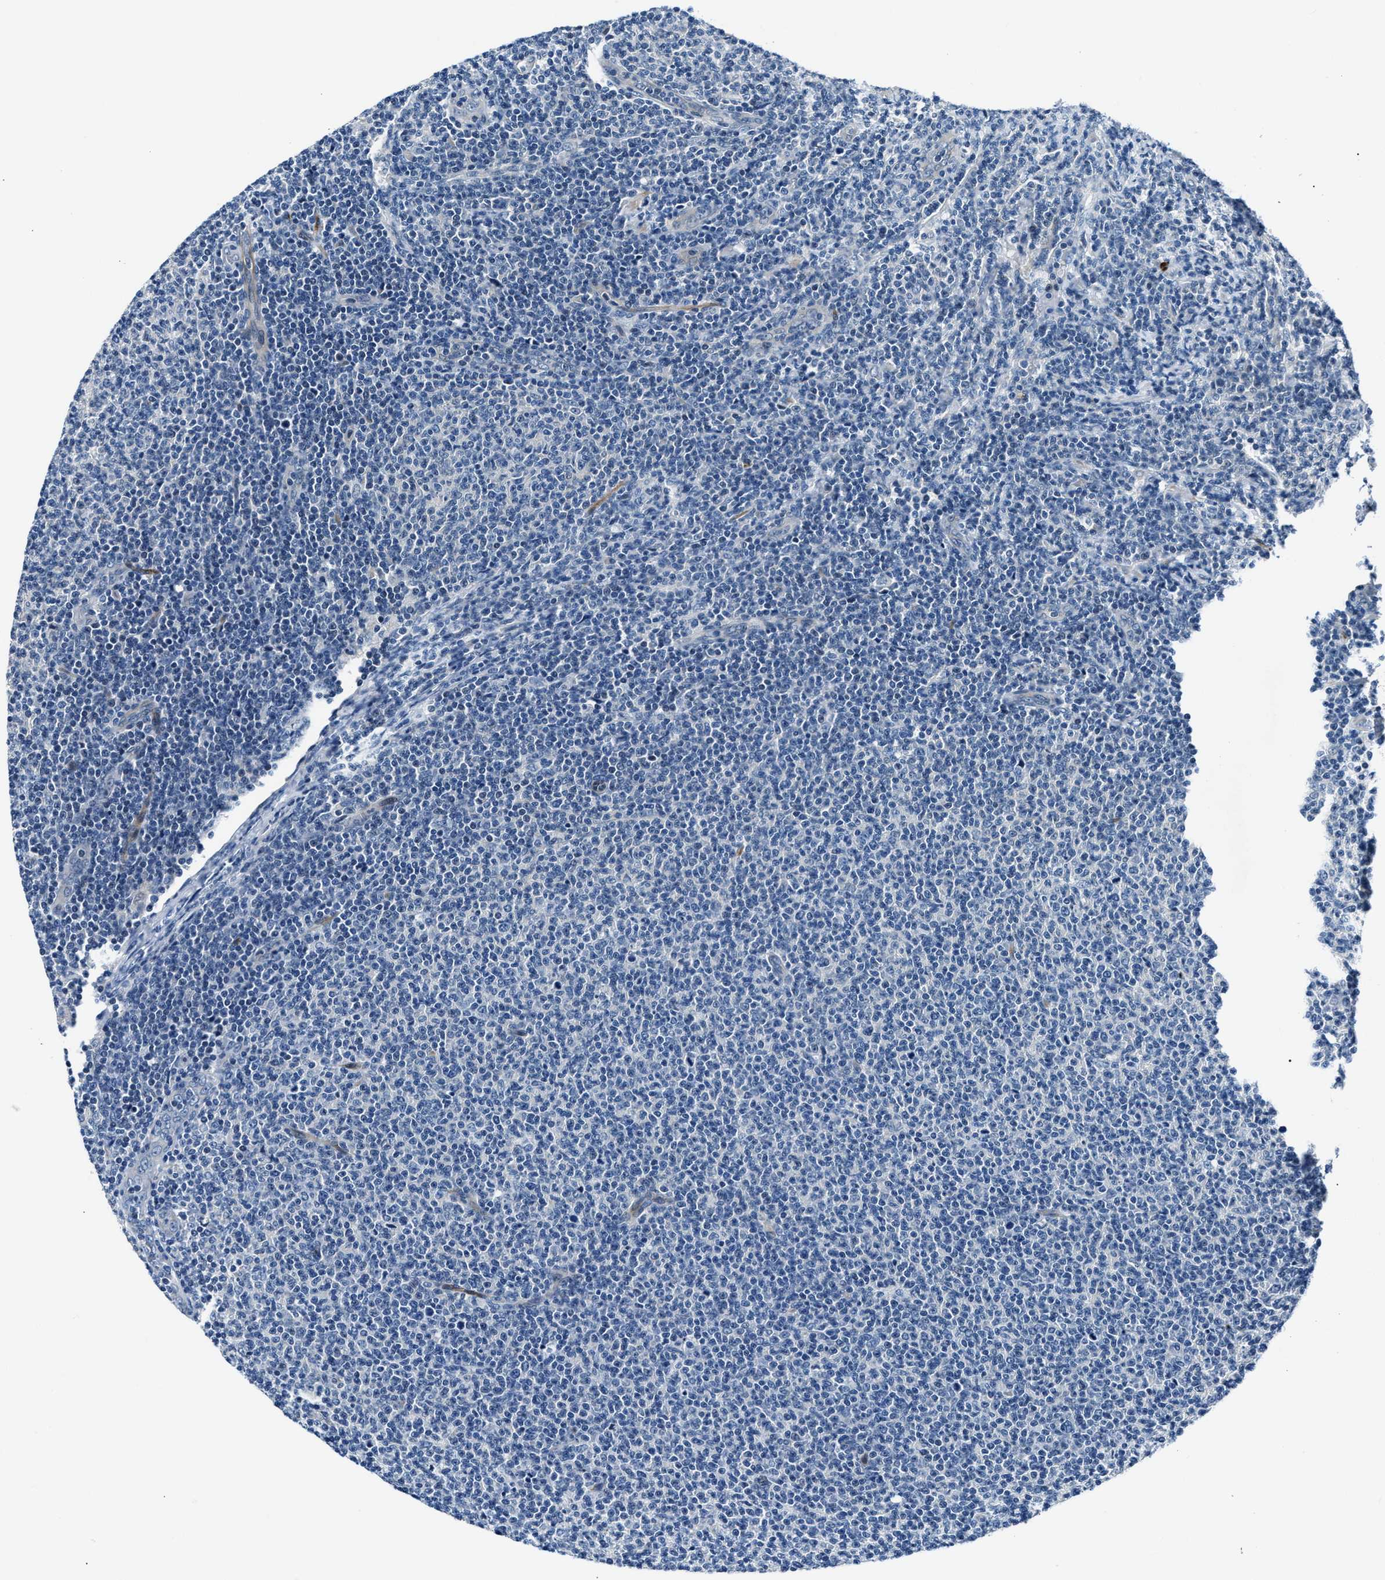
{"staining": {"intensity": "negative", "quantity": "none", "location": "none"}, "tissue": "lymphoma", "cell_type": "Tumor cells", "image_type": "cancer", "snomed": [{"axis": "morphology", "description": "Malignant lymphoma, non-Hodgkin's type, Low grade"}, {"axis": "topography", "description": "Lymph node"}], "caption": "An image of human malignant lymphoma, non-Hodgkin's type (low-grade) is negative for staining in tumor cells.", "gene": "MPDZ", "patient": {"sex": "male", "age": 66}}